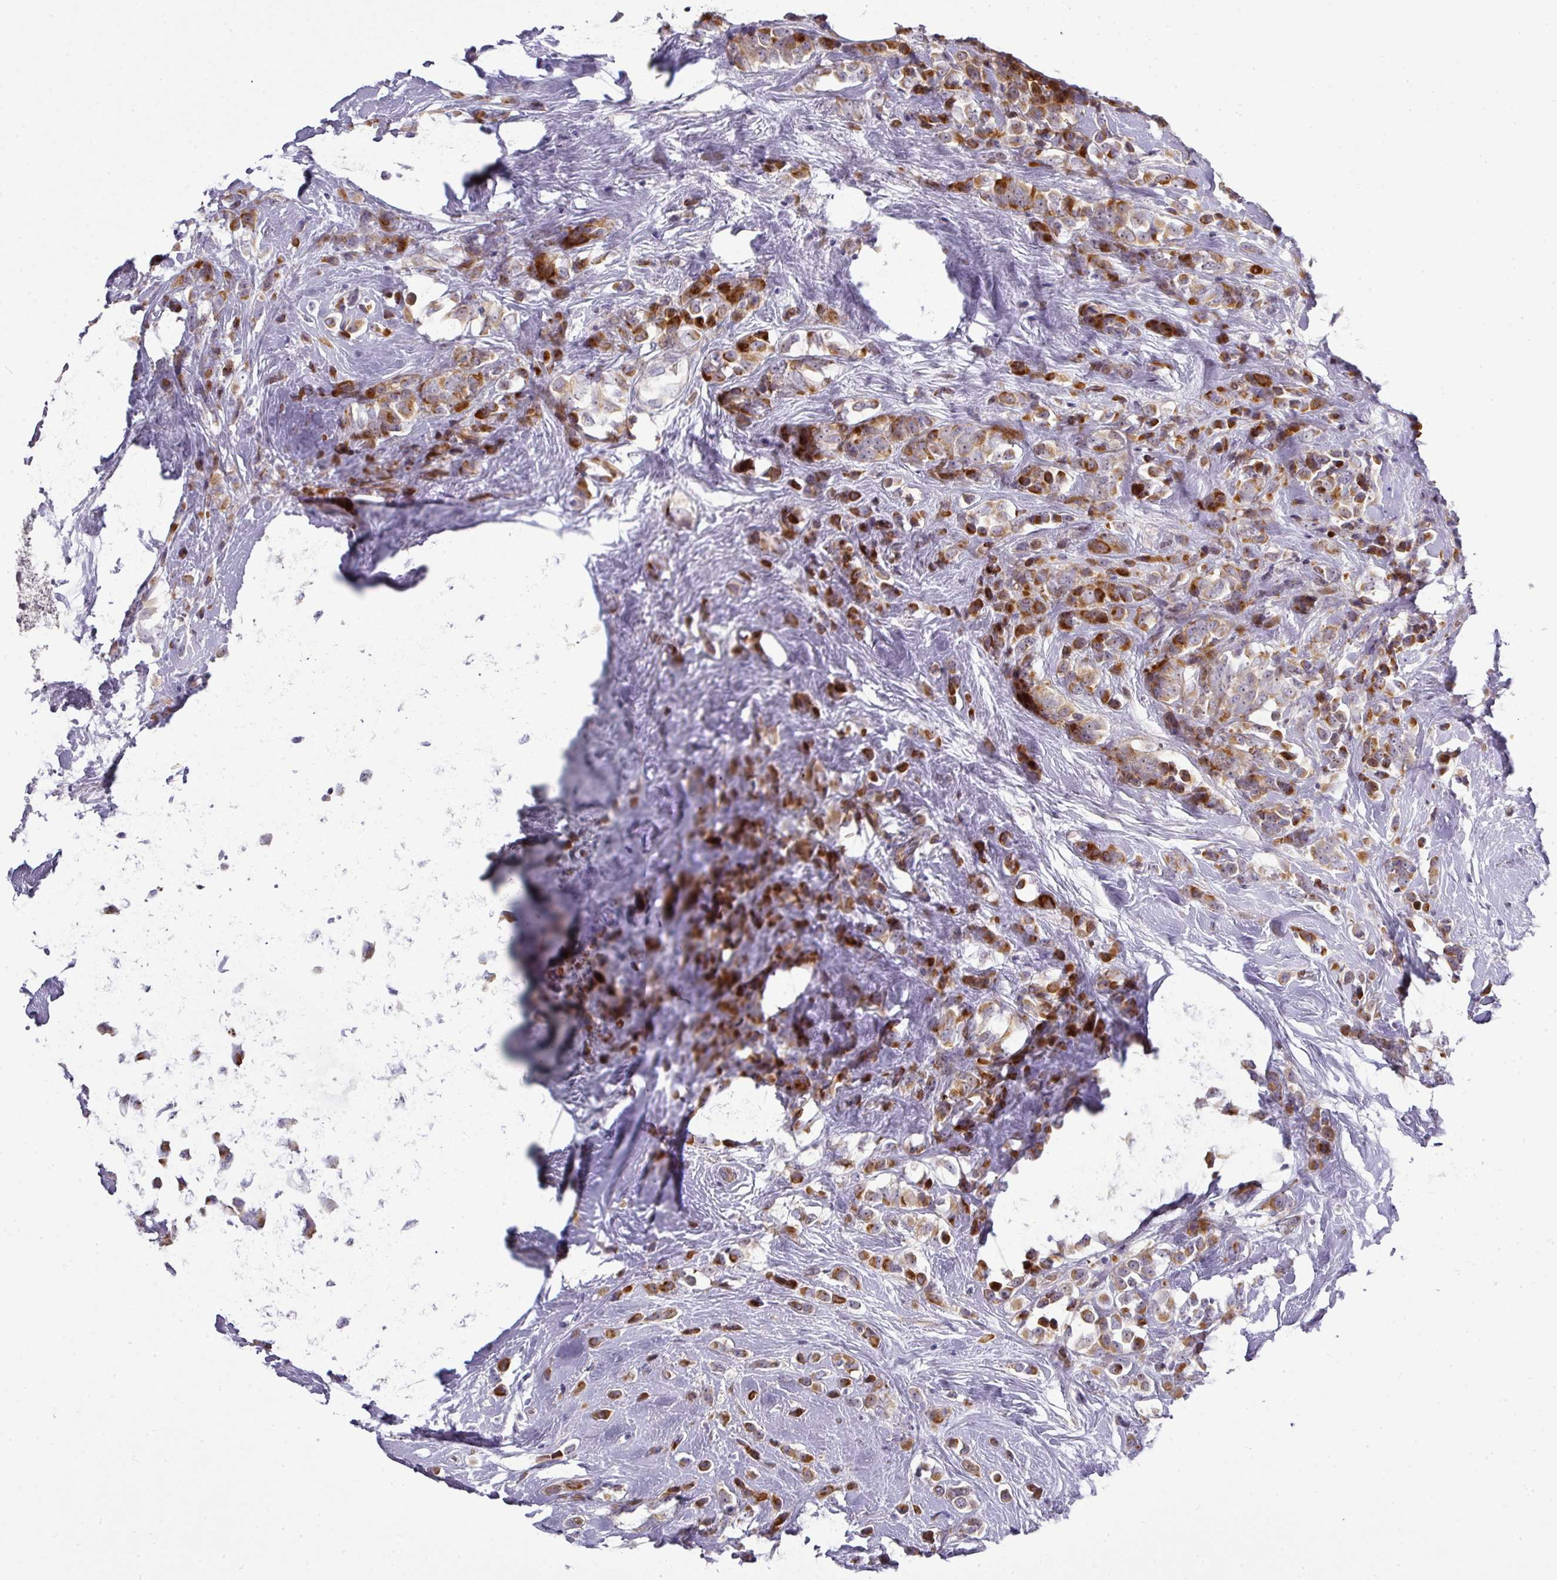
{"staining": {"intensity": "moderate", "quantity": ">75%", "location": "cytoplasmic/membranous"}, "tissue": "breast cancer", "cell_type": "Tumor cells", "image_type": "cancer", "snomed": [{"axis": "morphology", "description": "Duct carcinoma"}, {"axis": "topography", "description": "Breast"}], "caption": "A medium amount of moderate cytoplasmic/membranous staining is identified in approximately >75% of tumor cells in breast infiltrating ductal carcinoma tissue. (DAB = brown stain, brightfield microscopy at high magnification).", "gene": "ATP6V1F", "patient": {"sex": "female", "age": 80}}